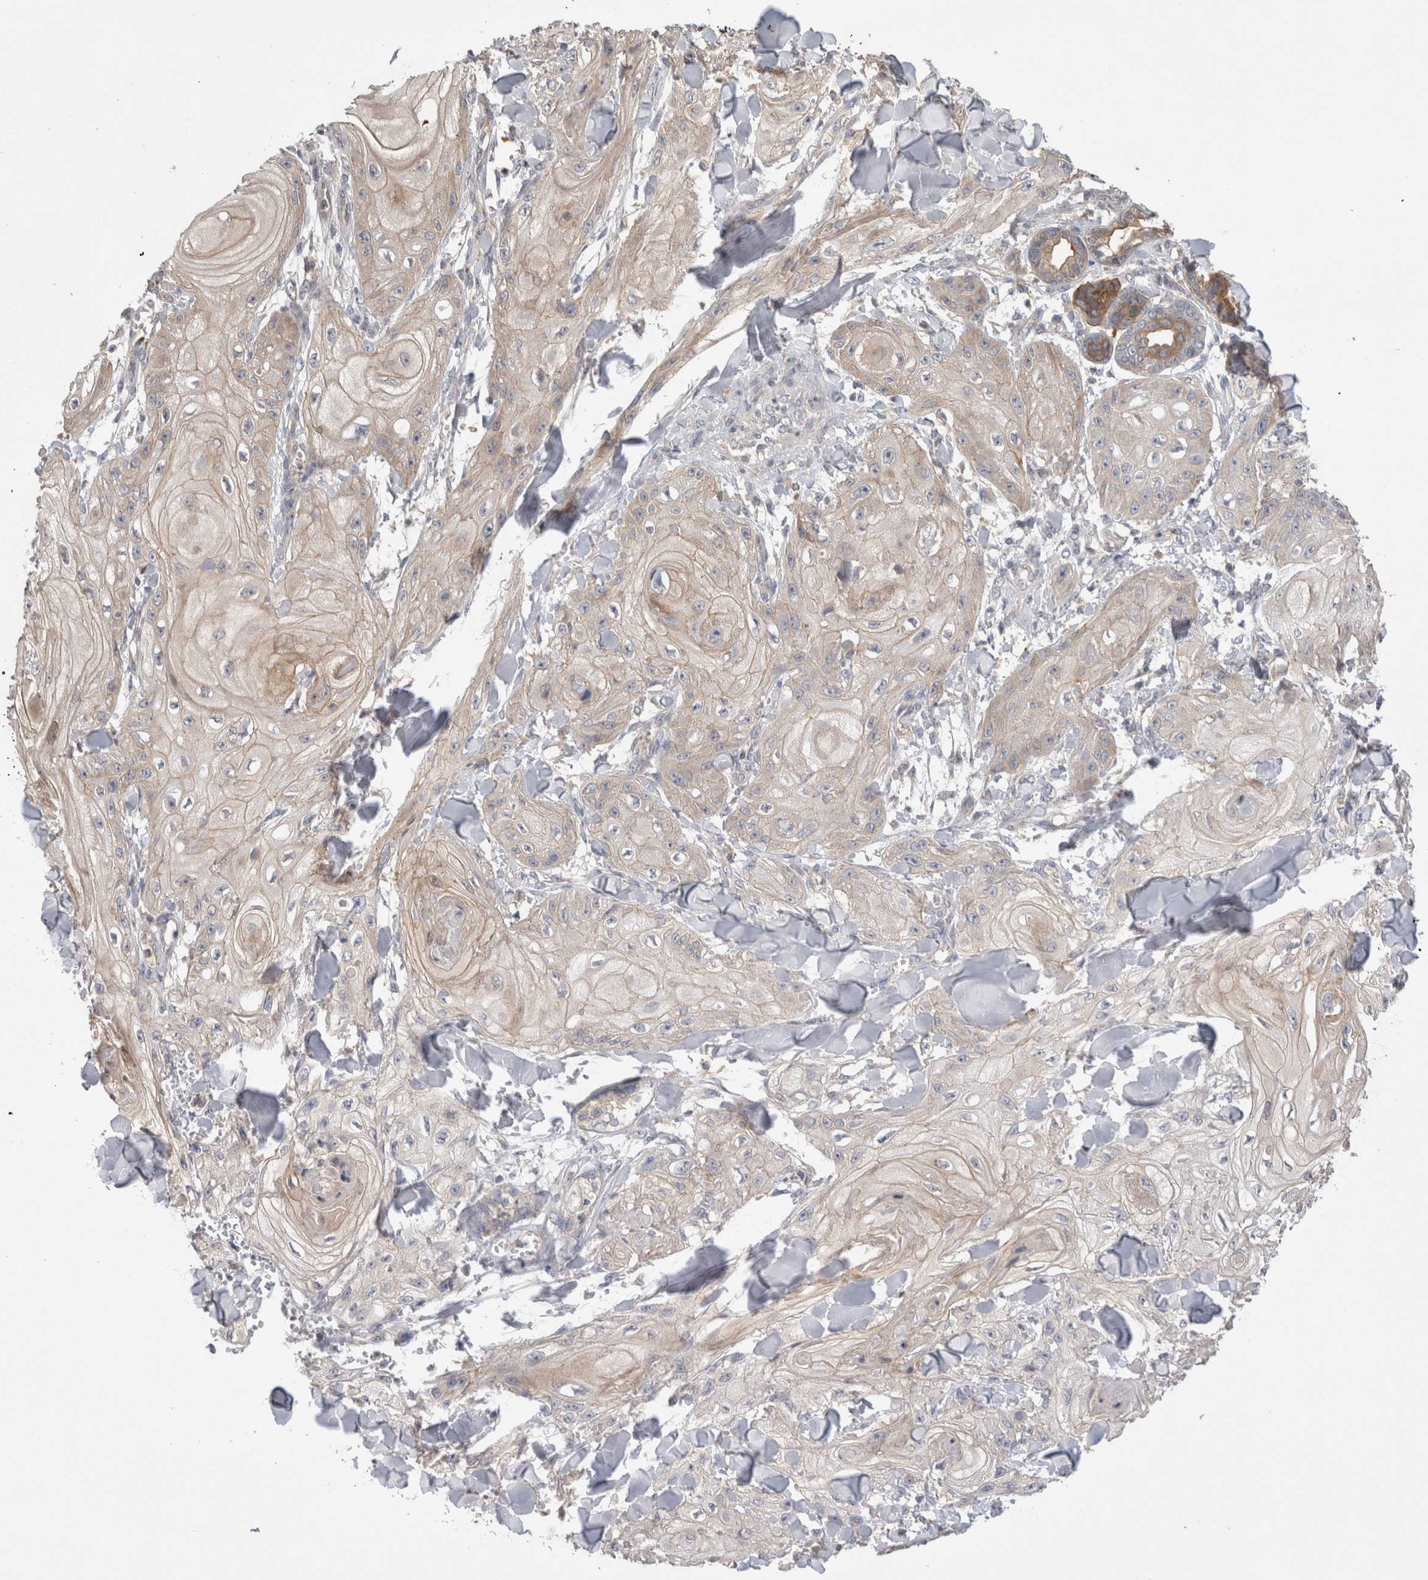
{"staining": {"intensity": "weak", "quantity": "<25%", "location": "cytoplasmic/membranous"}, "tissue": "skin cancer", "cell_type": "Tumor cells", "image_type": "cancer", "snomed": [{"axis": "morphology", "description": "Squamous cell carcinoma, NOS"}, {"axis": "topography", "description": "Skin"}], "caption": "Immunohistochemical staining of human skin cancer (squamous cell carcinoma) reveals no significant positivity in tumor cells. (Brightfield microscopy of DAB immunohistochemistry (IHC) at high magnification).", "gene": "OTOR", "patient": {"sex": "male", "age": 74}}